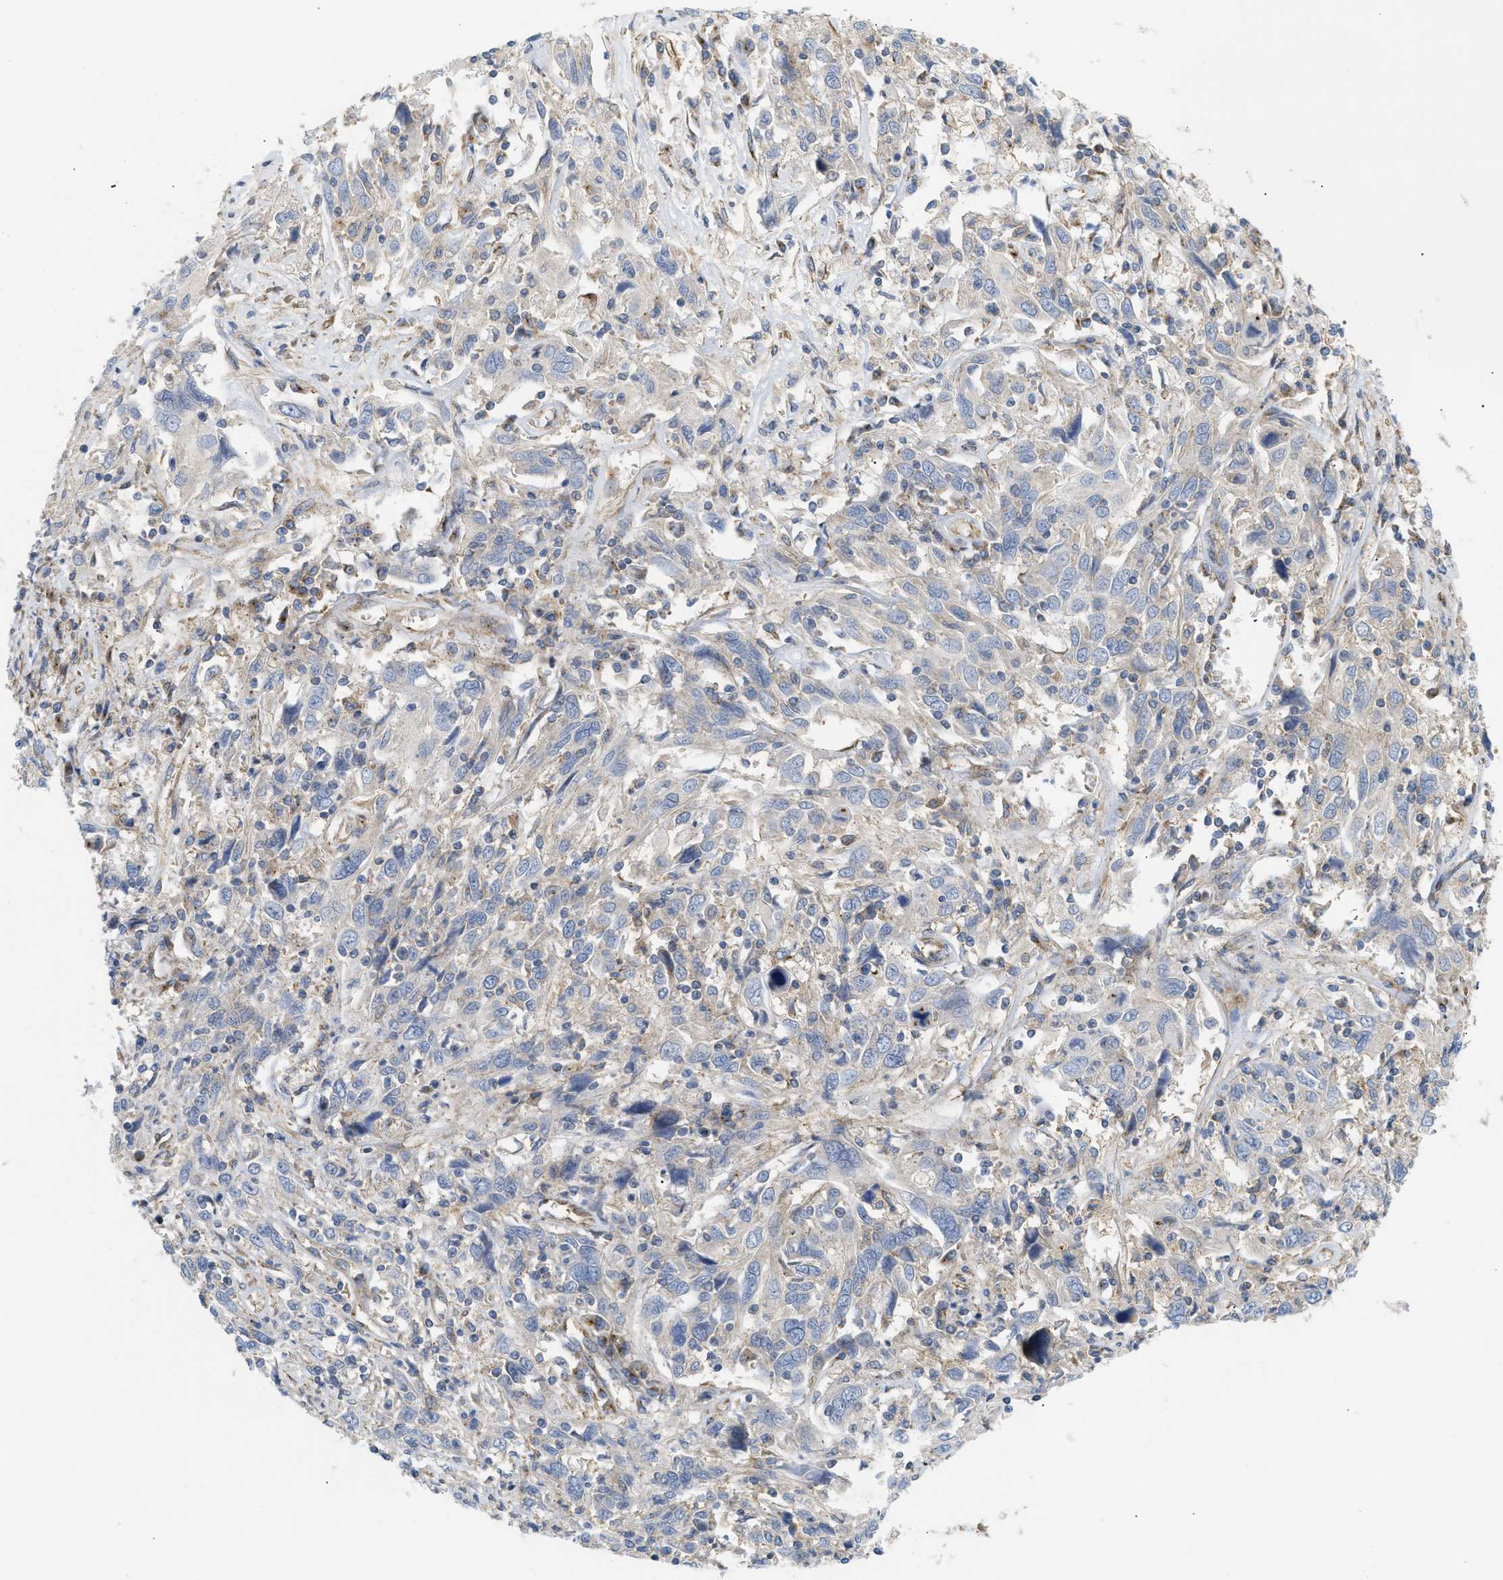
{"staining": {"intensity": "negative", "quantity": "none", "location": "none"}, "tissue": "cervical cancer", "cell_type": "Tumor cells", "image_type": "cancer", "snomed": [{"axis": "morphology", "description": "Squamous cell carcinoma, NOS"}, {"axis": "topography", "description": "Cervix"}], "caption": "Micrograph shows no protein staining in tumor cells of cervical cancer (squamous cell carcinoma) tissue.", "gene": "DCTN4", "patient": {"sex": "female", "age": 46}}